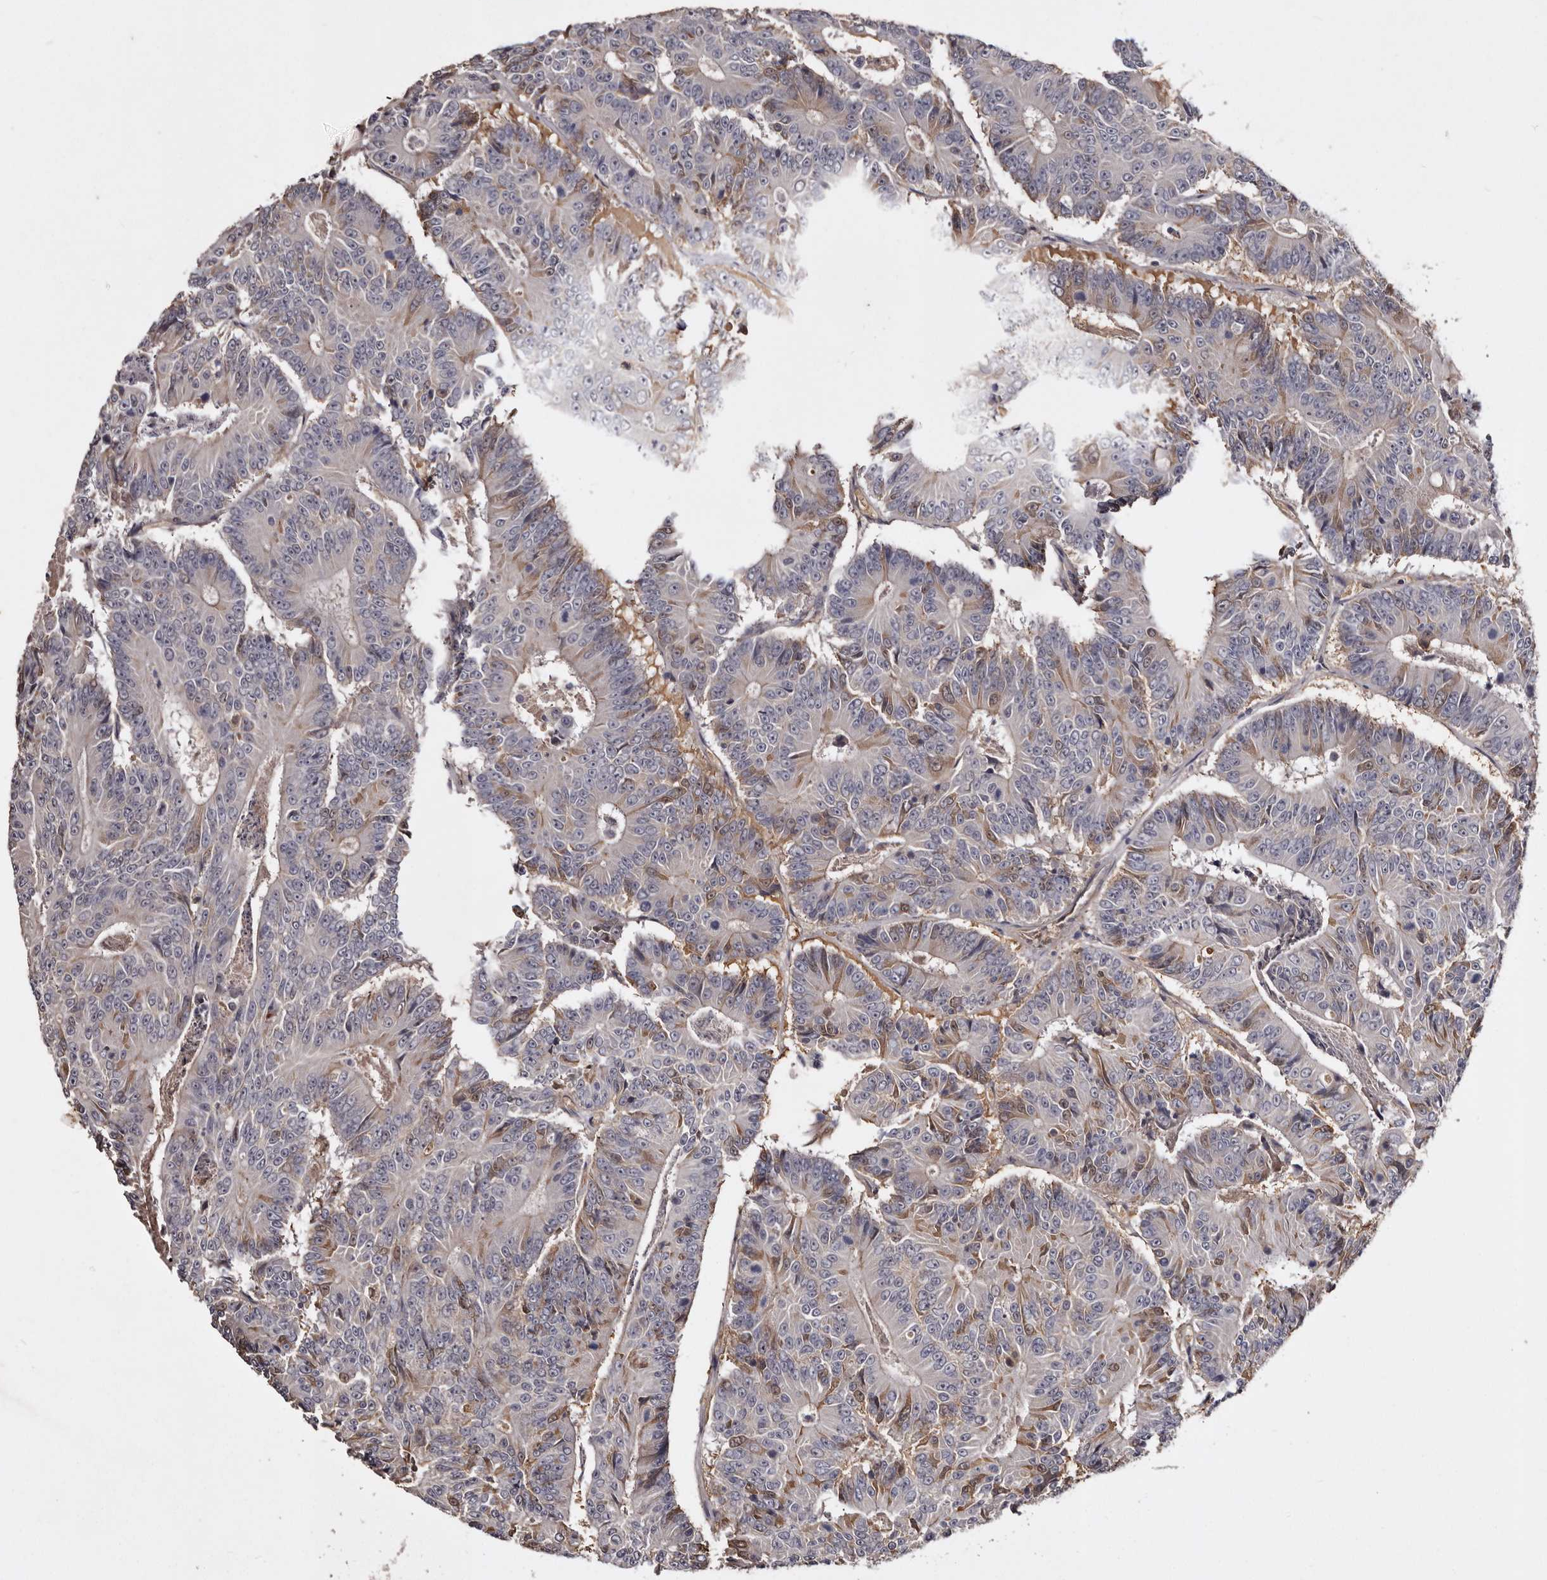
{"staining": {"intensity": "weak", "quantity": "<25%", "location": "cytoplasmic/membranous,nuclear"}, "tissue": "colorectal cancer", "cell_type": "Tumor cells", "image_type": "cancer", "snomed": [{"axis": "morphology", "description": "Adenocarcinoma, NOS"}, {"axis": "topography", "description": "Colon"}], "caption": "This is a micrograph of immunohistochemistry staining of colorectal adenocarcinoma, which shows no staining in tumor cells. (DAB (3,3'-diaminobenzidine) immunohistochemistry visualized using brightfield microscopy, high magnification).", "gene": "CYP1B1", "patient": {"sex": "male", "age": 83}}